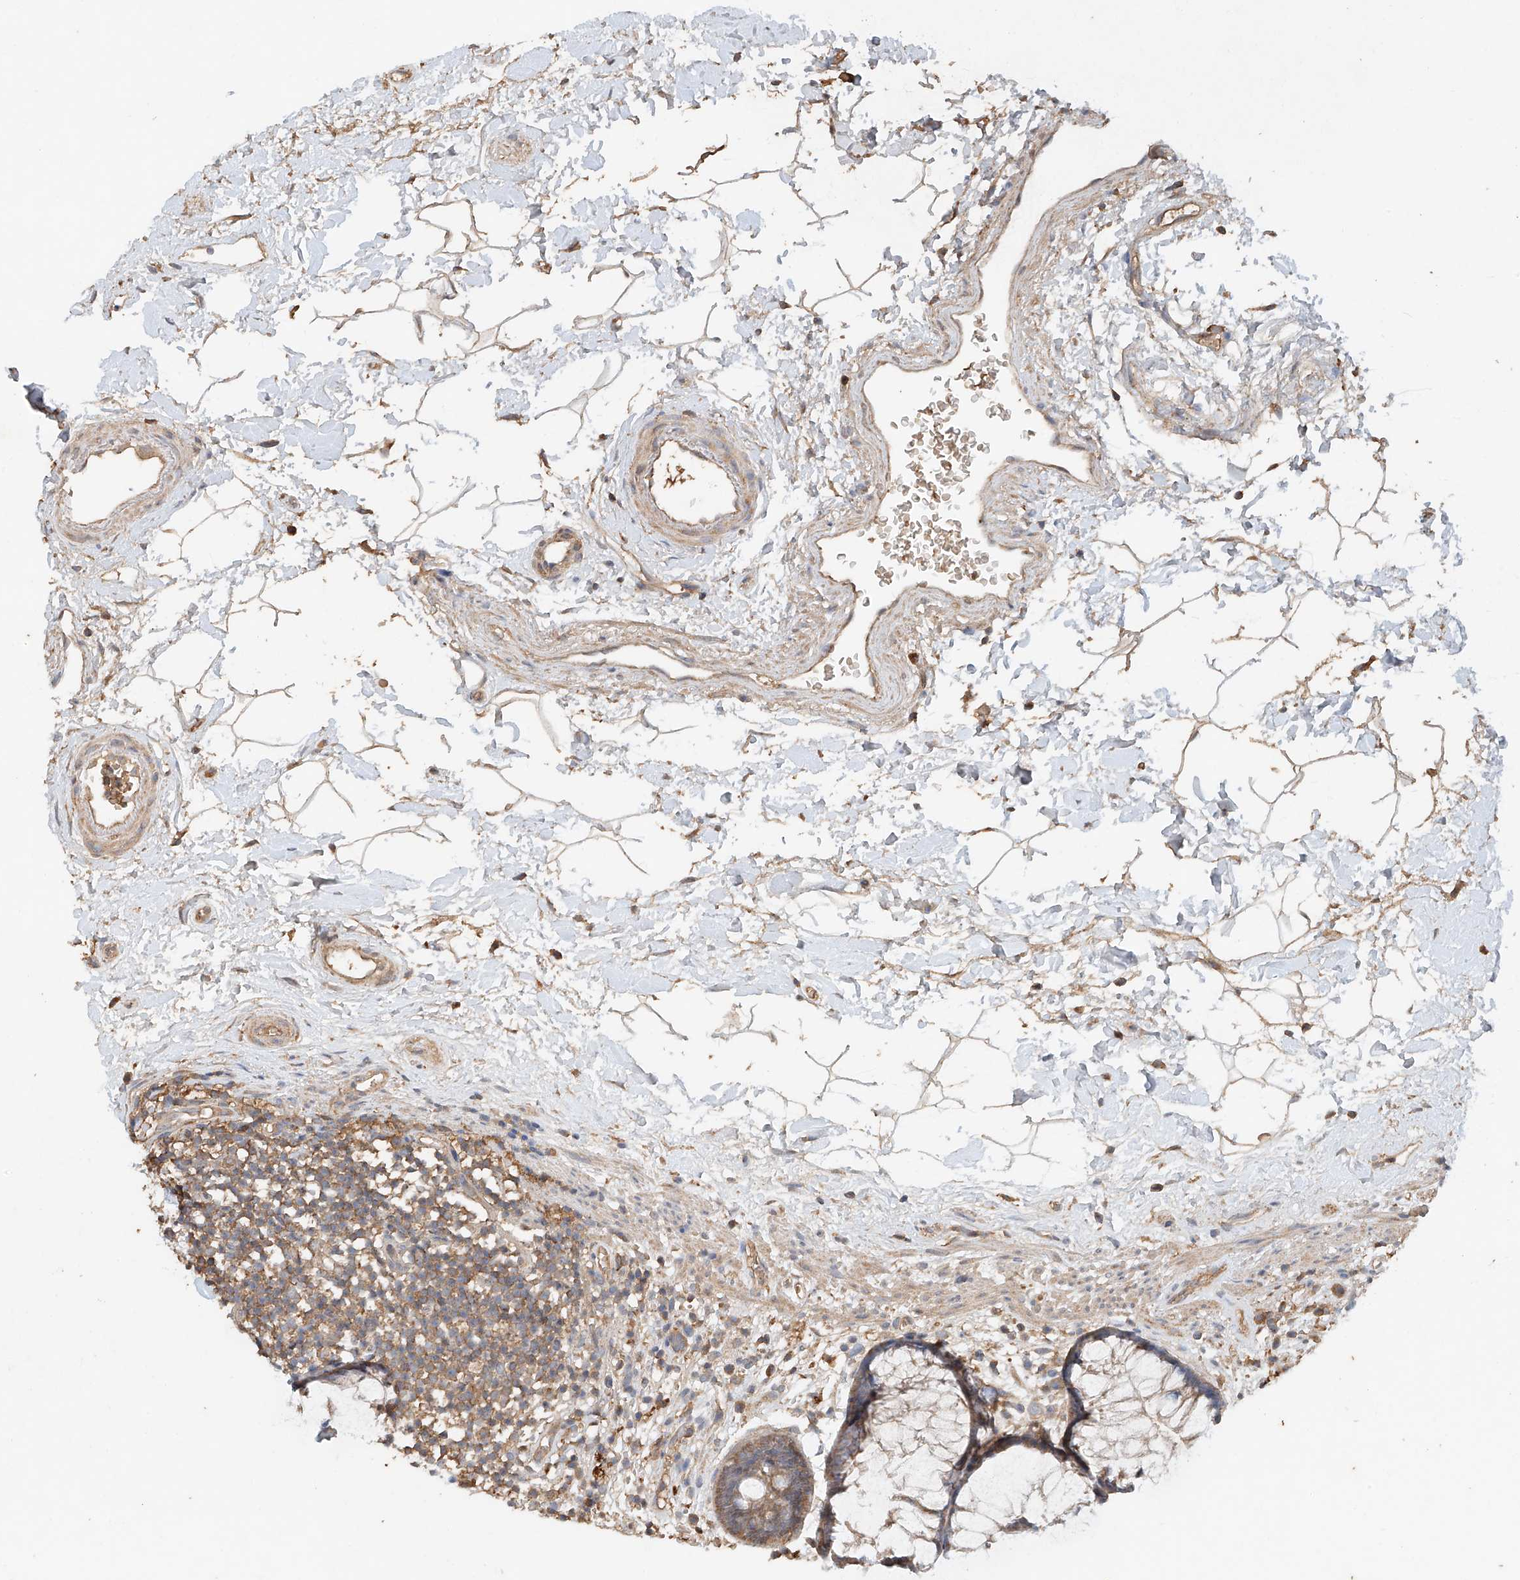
{"staining": {"intensity": "moderate", "quantity": "25%-75%", "location": "cytoplasmic/membranous"}, "tissue": "rectum", "cell_type": "Glandular cells", "image_type": "normal", "snomed": [{"axis": "morphology", "description": "Normal tissue, NOS"}, {"axis": "topography", "description": "Rectum"}], "caption": "Immunohistochemistry (DAB (3,3'-diaminobenzidine)) staining of benign rectum displays moderate cytoplasmic/membranous protein expression in approximately 25%-75% of glandular cells.", "gene": "GNB1L", "patient": {"sex": "male", "age": 51}}